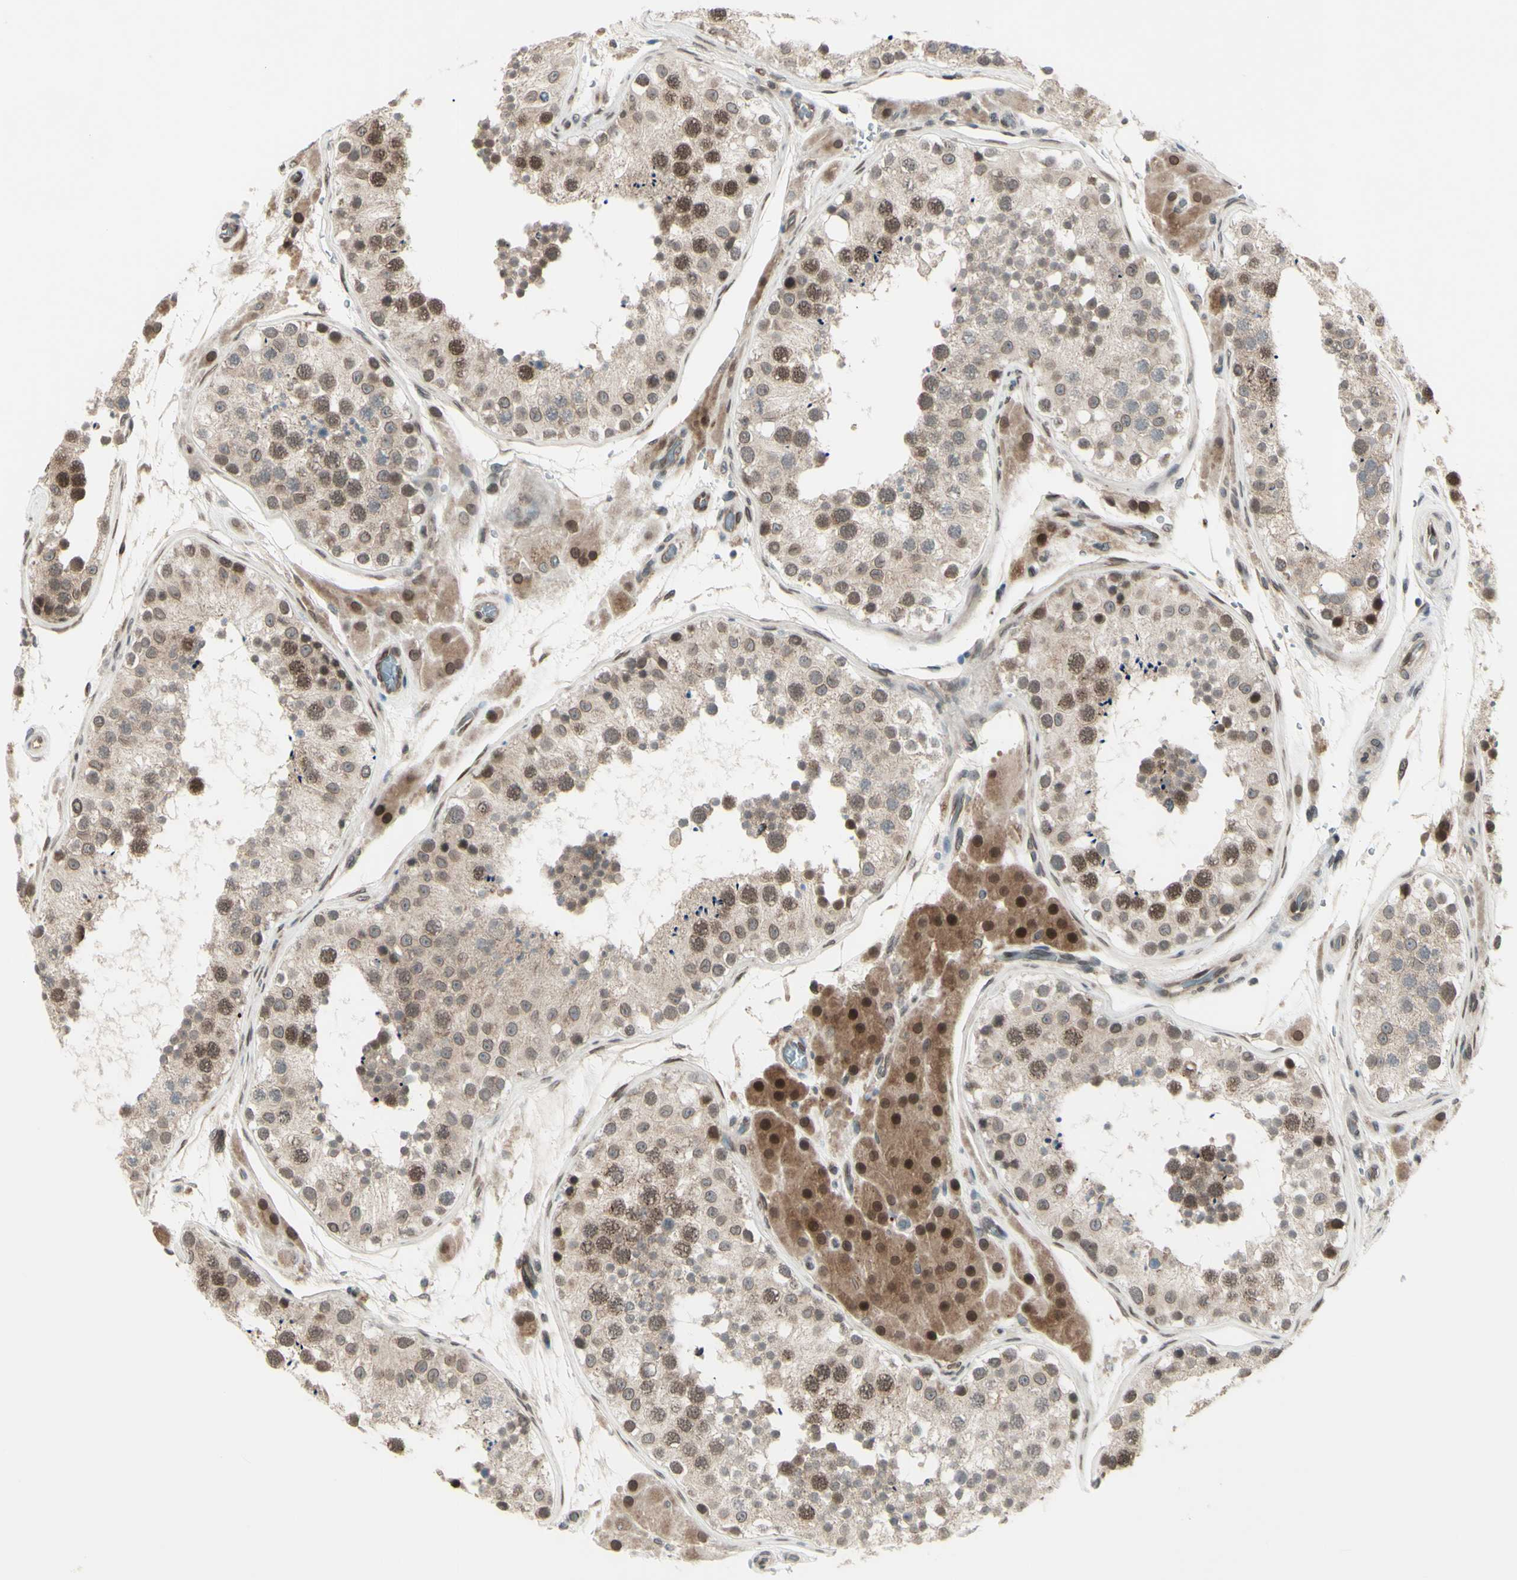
{"staining": {"intensity": "moderate", "quantity": ">75%", "location": "cytoplasmic/membranous,nuclear"}, "tissue": "testis", "cell_type": "Cells in seminiferous ducts", "image_type": "normal", "snomed": [{"axis": "morphology", "description": "Normal tissue, NOS"}, {"axis": "topography", "description": "Testis"}, {"axis": "topography", "description": "Epididymis"}], "caption": "Human testis stained for a protein (brown) reveals moderate cytoplasmic/membranous,nuclear positive positivity in about >75% of cells in seminiferous ducts.", "gene": "MLF2", "patient": {"sex": "male", "age": 26}}